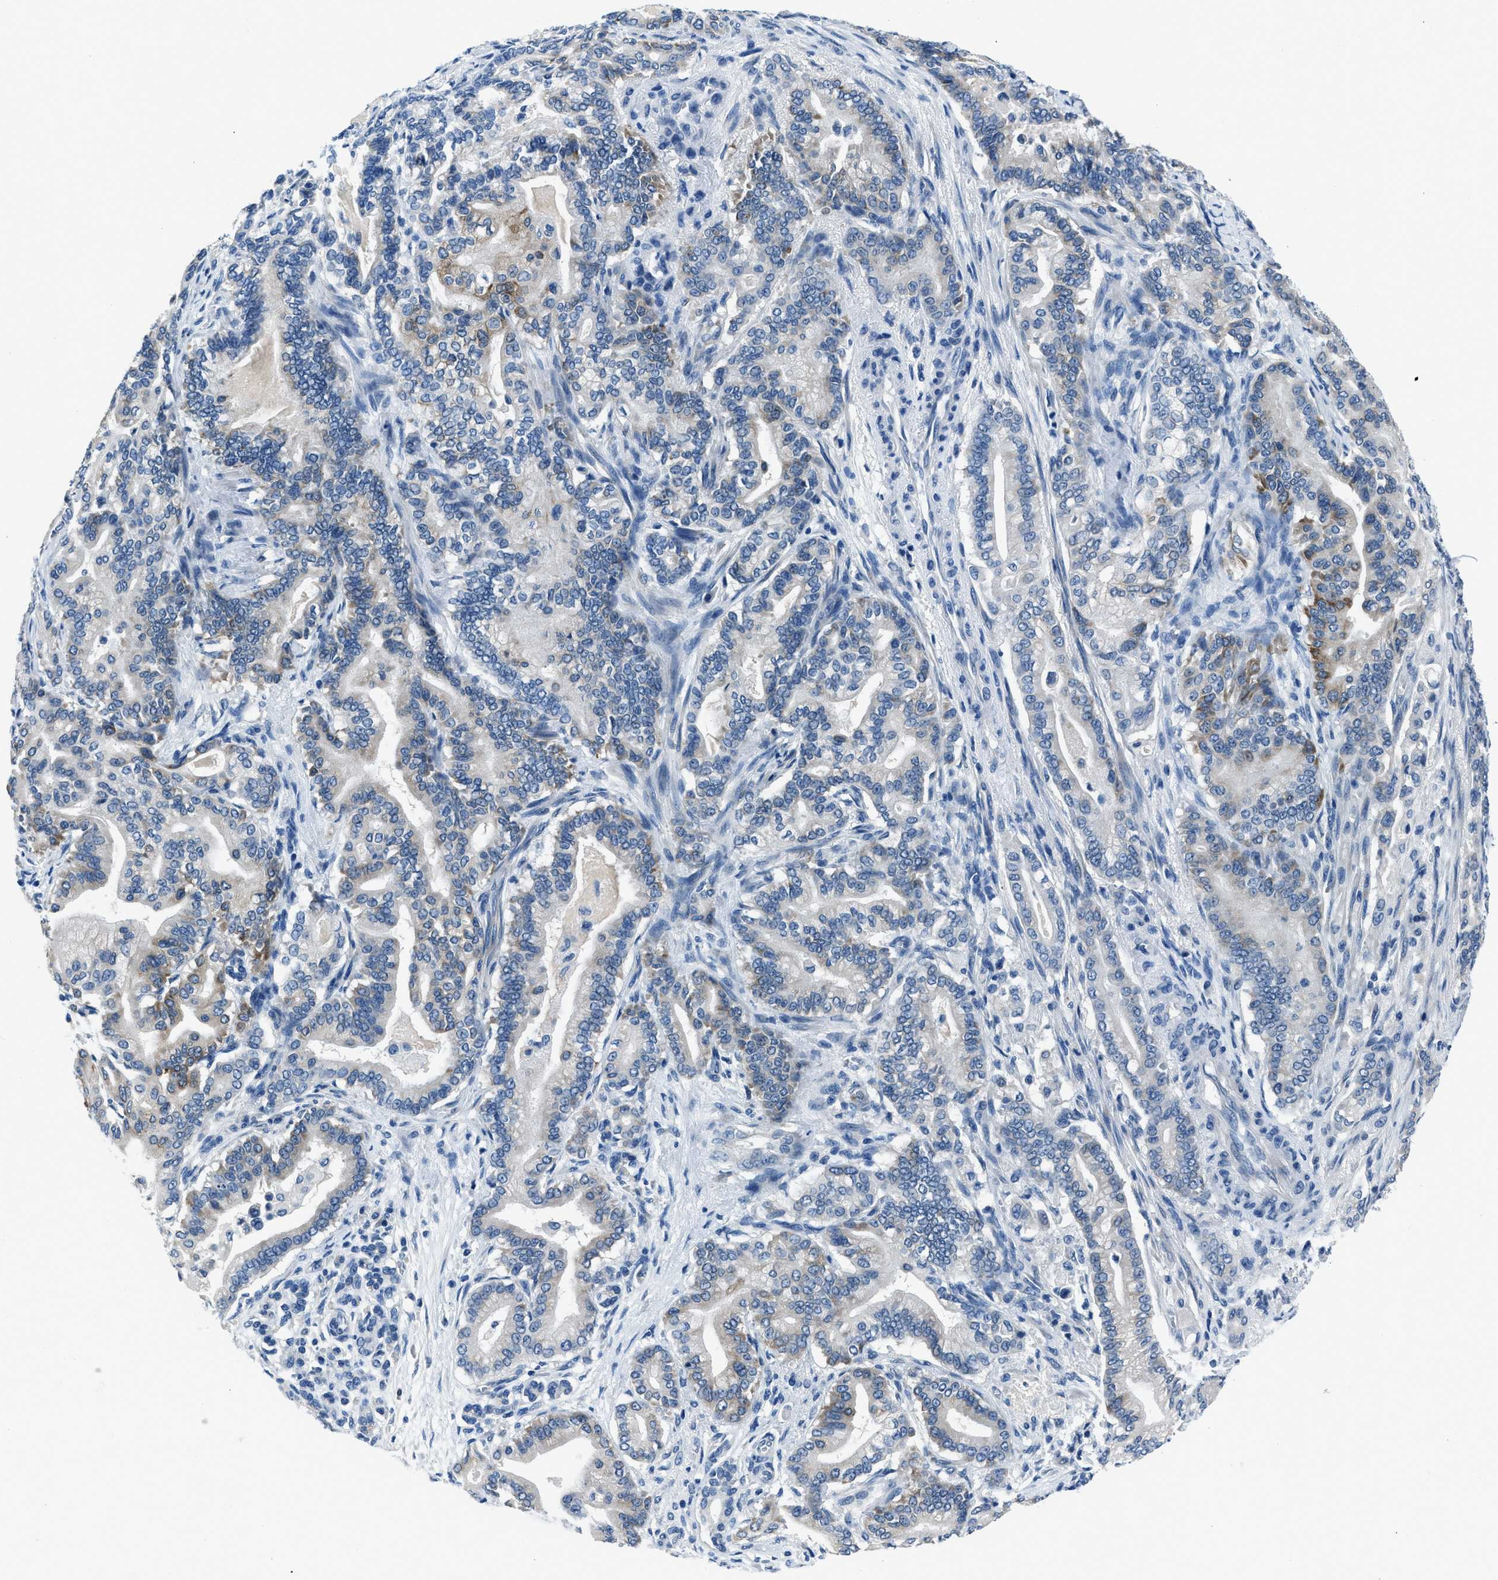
{"staining": {"intensity": "weak", "quantity": "<25%", "location": "cytoplasmic/membranous"}, "tissue": "pancreatic cancer", "cell_type": "Tumor cells", "image_type": "cancer", "snomed": [{"axis": "morphology", "description": "Normal tissue, NOS"}, {"axis": "morphology", "description": "Adenocarcinoma, NOS"}, {"axis": "topography", "description": "Pancreas"}], "caption": "Immunohistochemistry of adenocarcinoma (pancreatic) displays no expression in tumor cells.", "gene": "GJA3", "patient": {"sex": "male", "age": 63}}